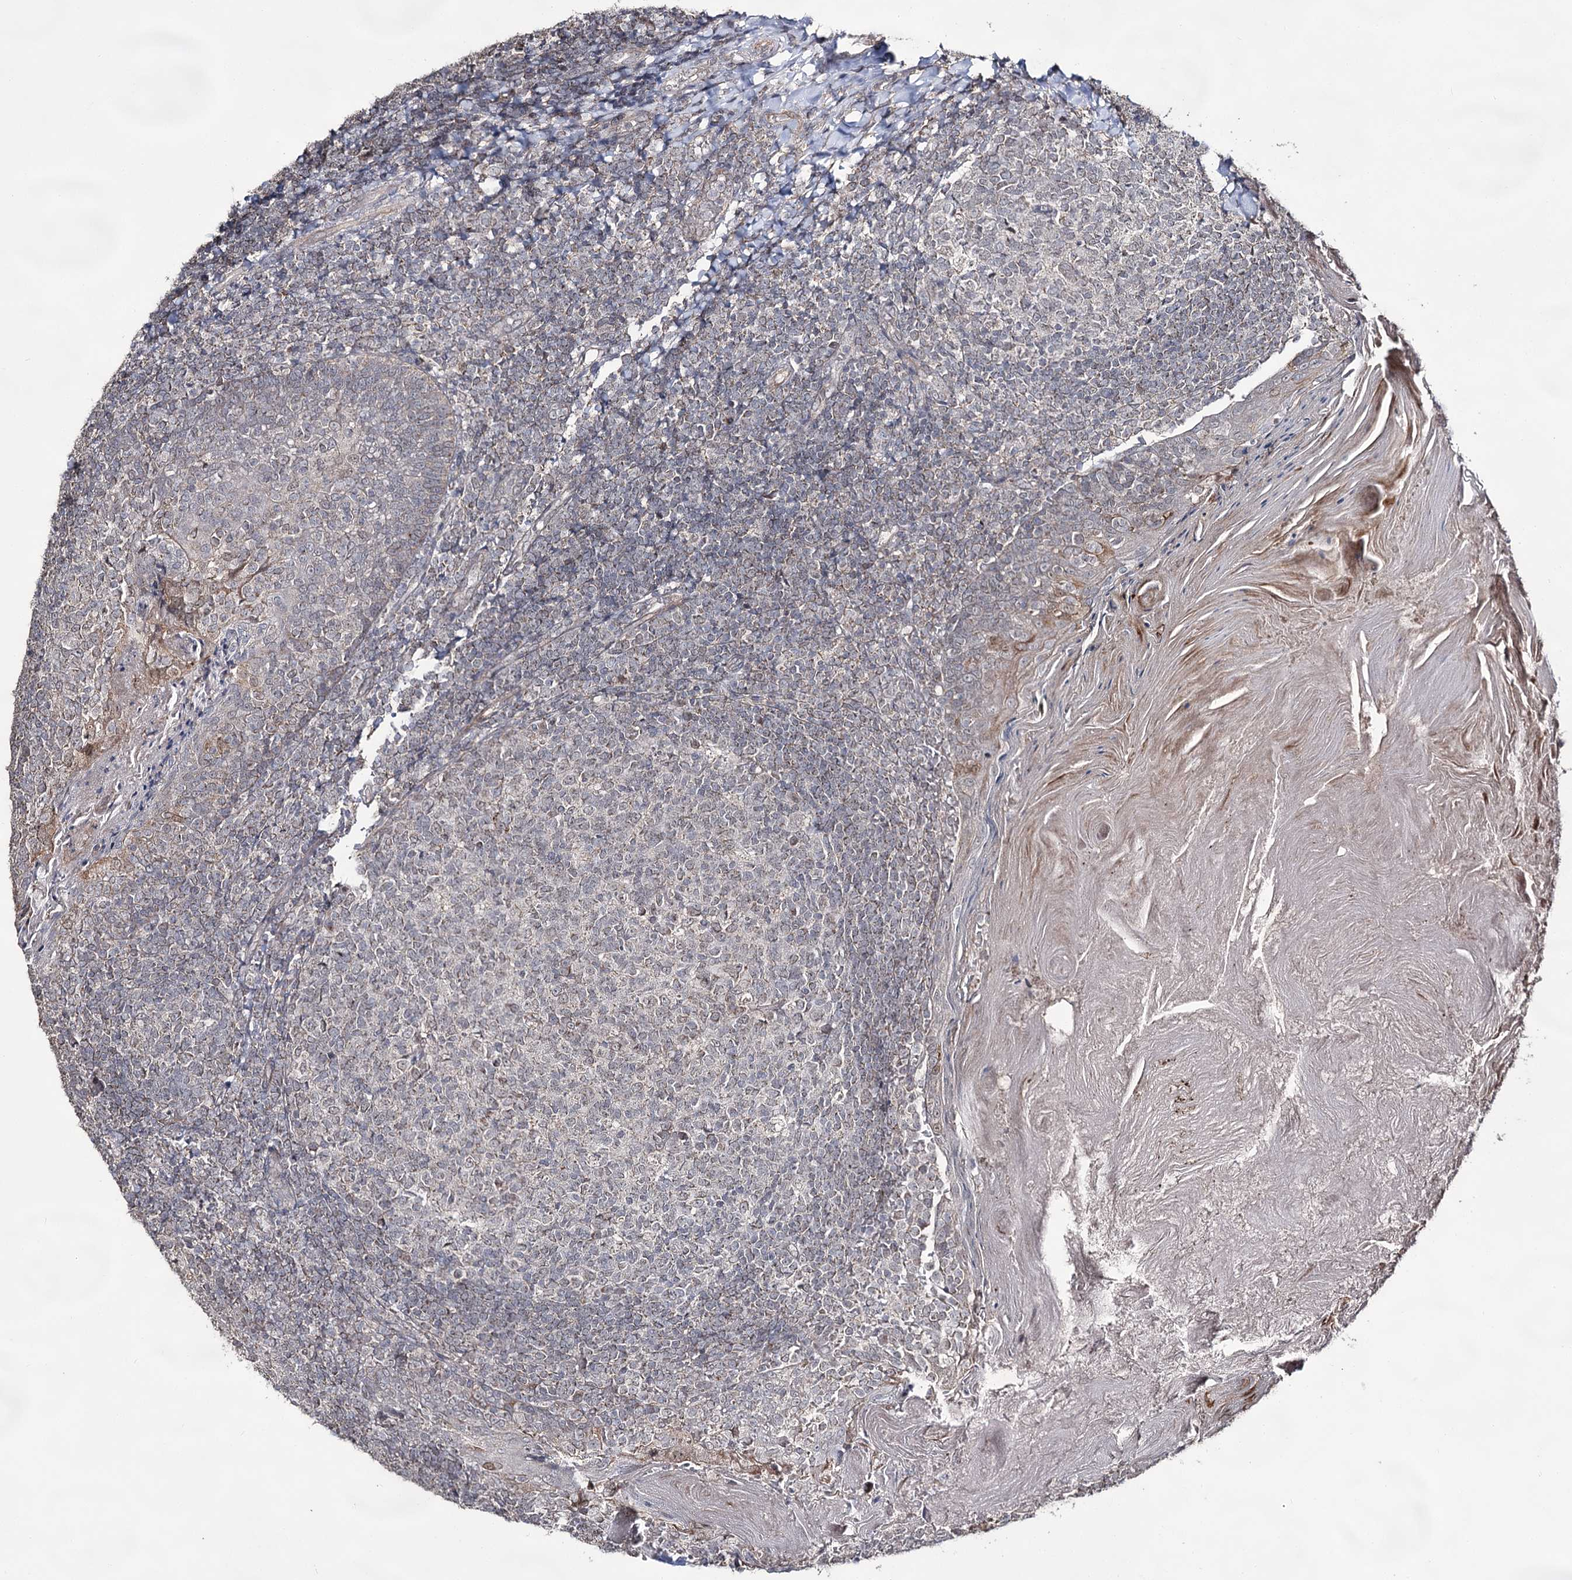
{"staining": {"intensity": "weak", "quantity": "<25%", "location": "cytoplasmic/membranous"}, "tissue": "tonsil", "cell_type": "Germinal center cells", "image_type": "normal", "snomed": [{"axis": "morphology", "description": "Normal tissue, NOS"}, {"axis": "topography", "description": "Tonsil"}], "caption": "Human tonsil stained for a protein using IHC demonstrates no expression in germinal center cells.", "gene": "ACTR6", "patient": {"sex": "female", "age": 19}}